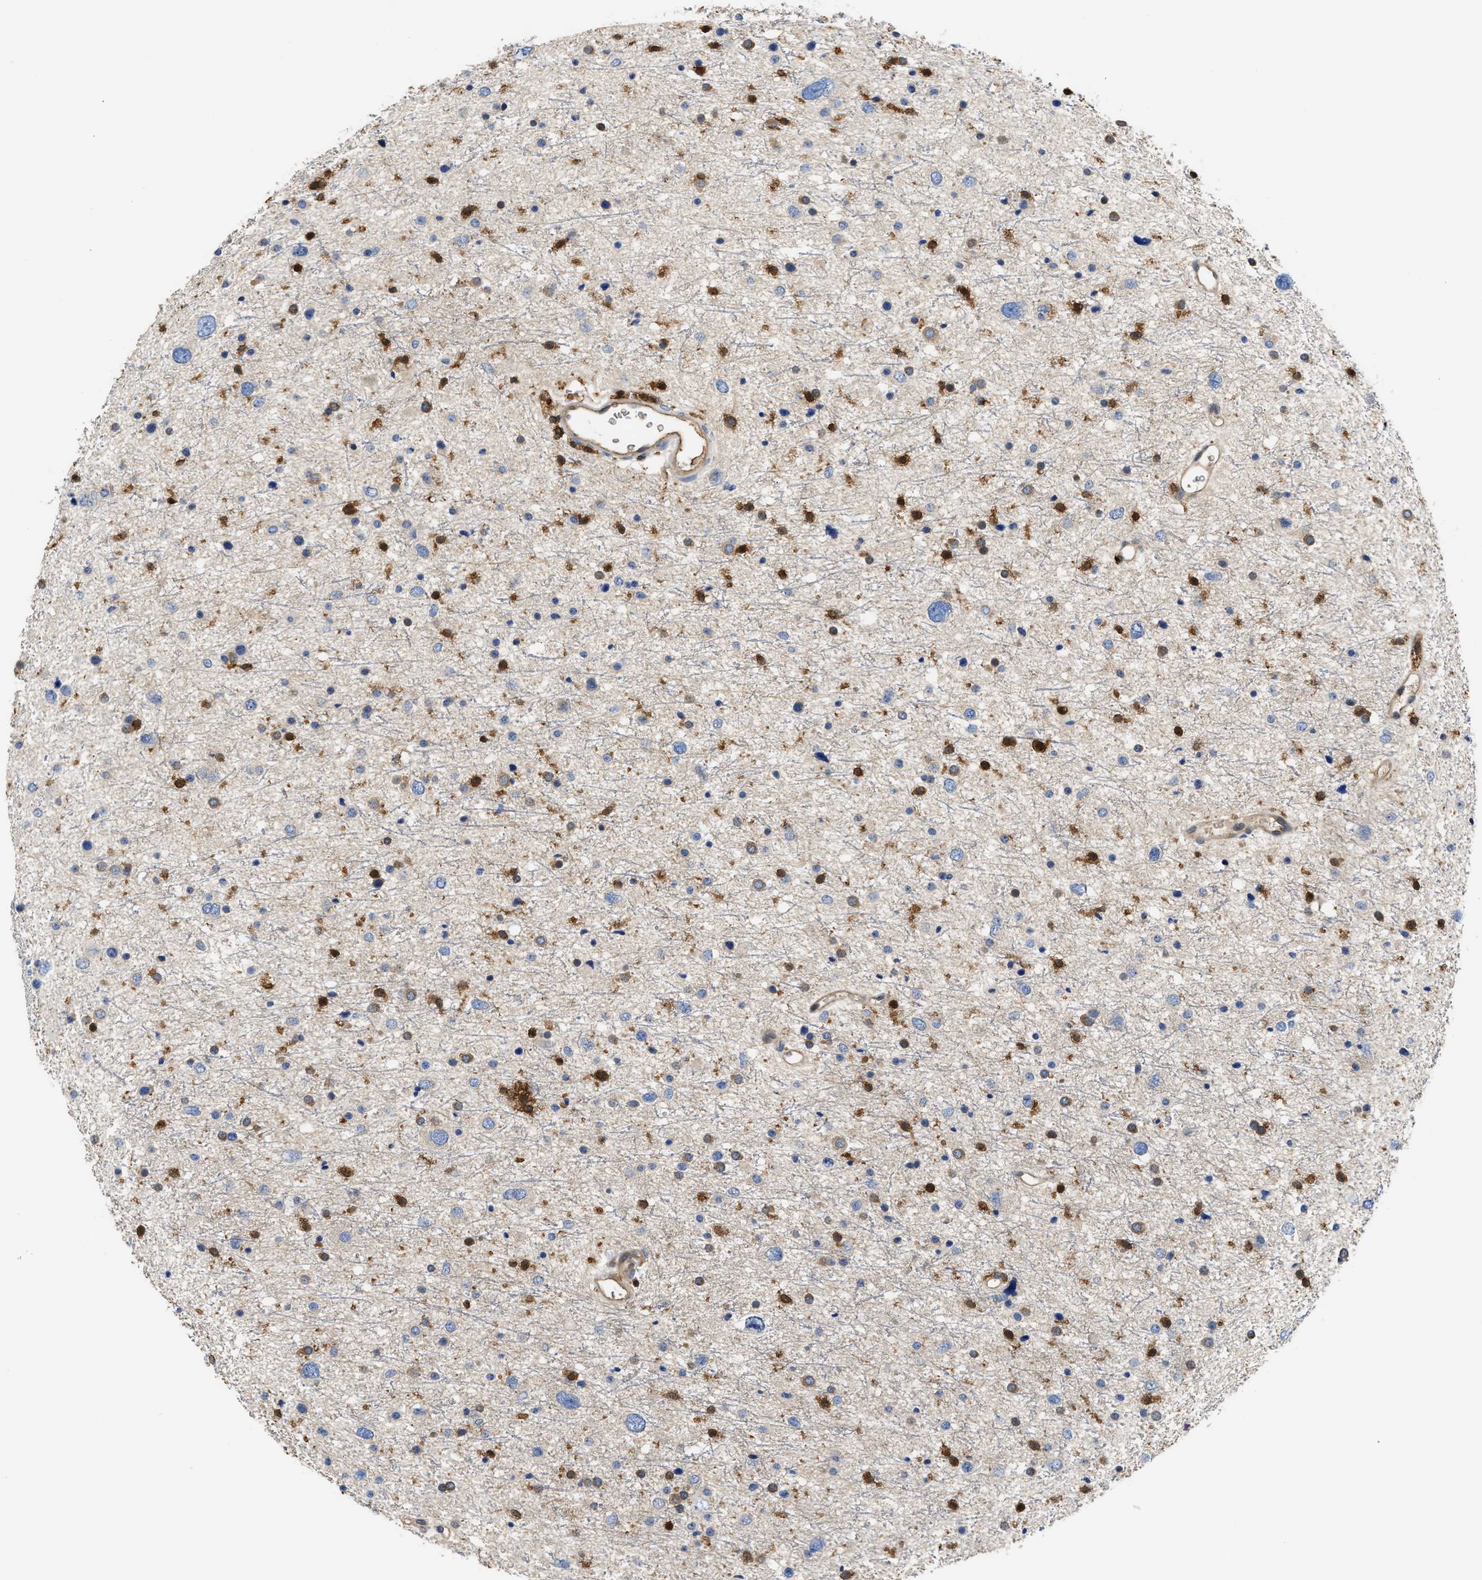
{"staining": {"intensity": "negative", "quantity": "none", "location": "none"}, "tissue": "glioma", "cell_type": "Tumor cells", "image_type": "cancer", "snomed": [{"axis": "morphology", "description": "Glioma, malignant, Low grade"}, {"axis": "topography", "description": "Brain"}], "caption": "Protein analysis of glioma displays no significant staining in tumor cells. (Immunohistochemistry (ihc), brightfield microscopy, high magnification).", "gene": "OSTF1", "patient": {"sex": "female", "age": 37}}